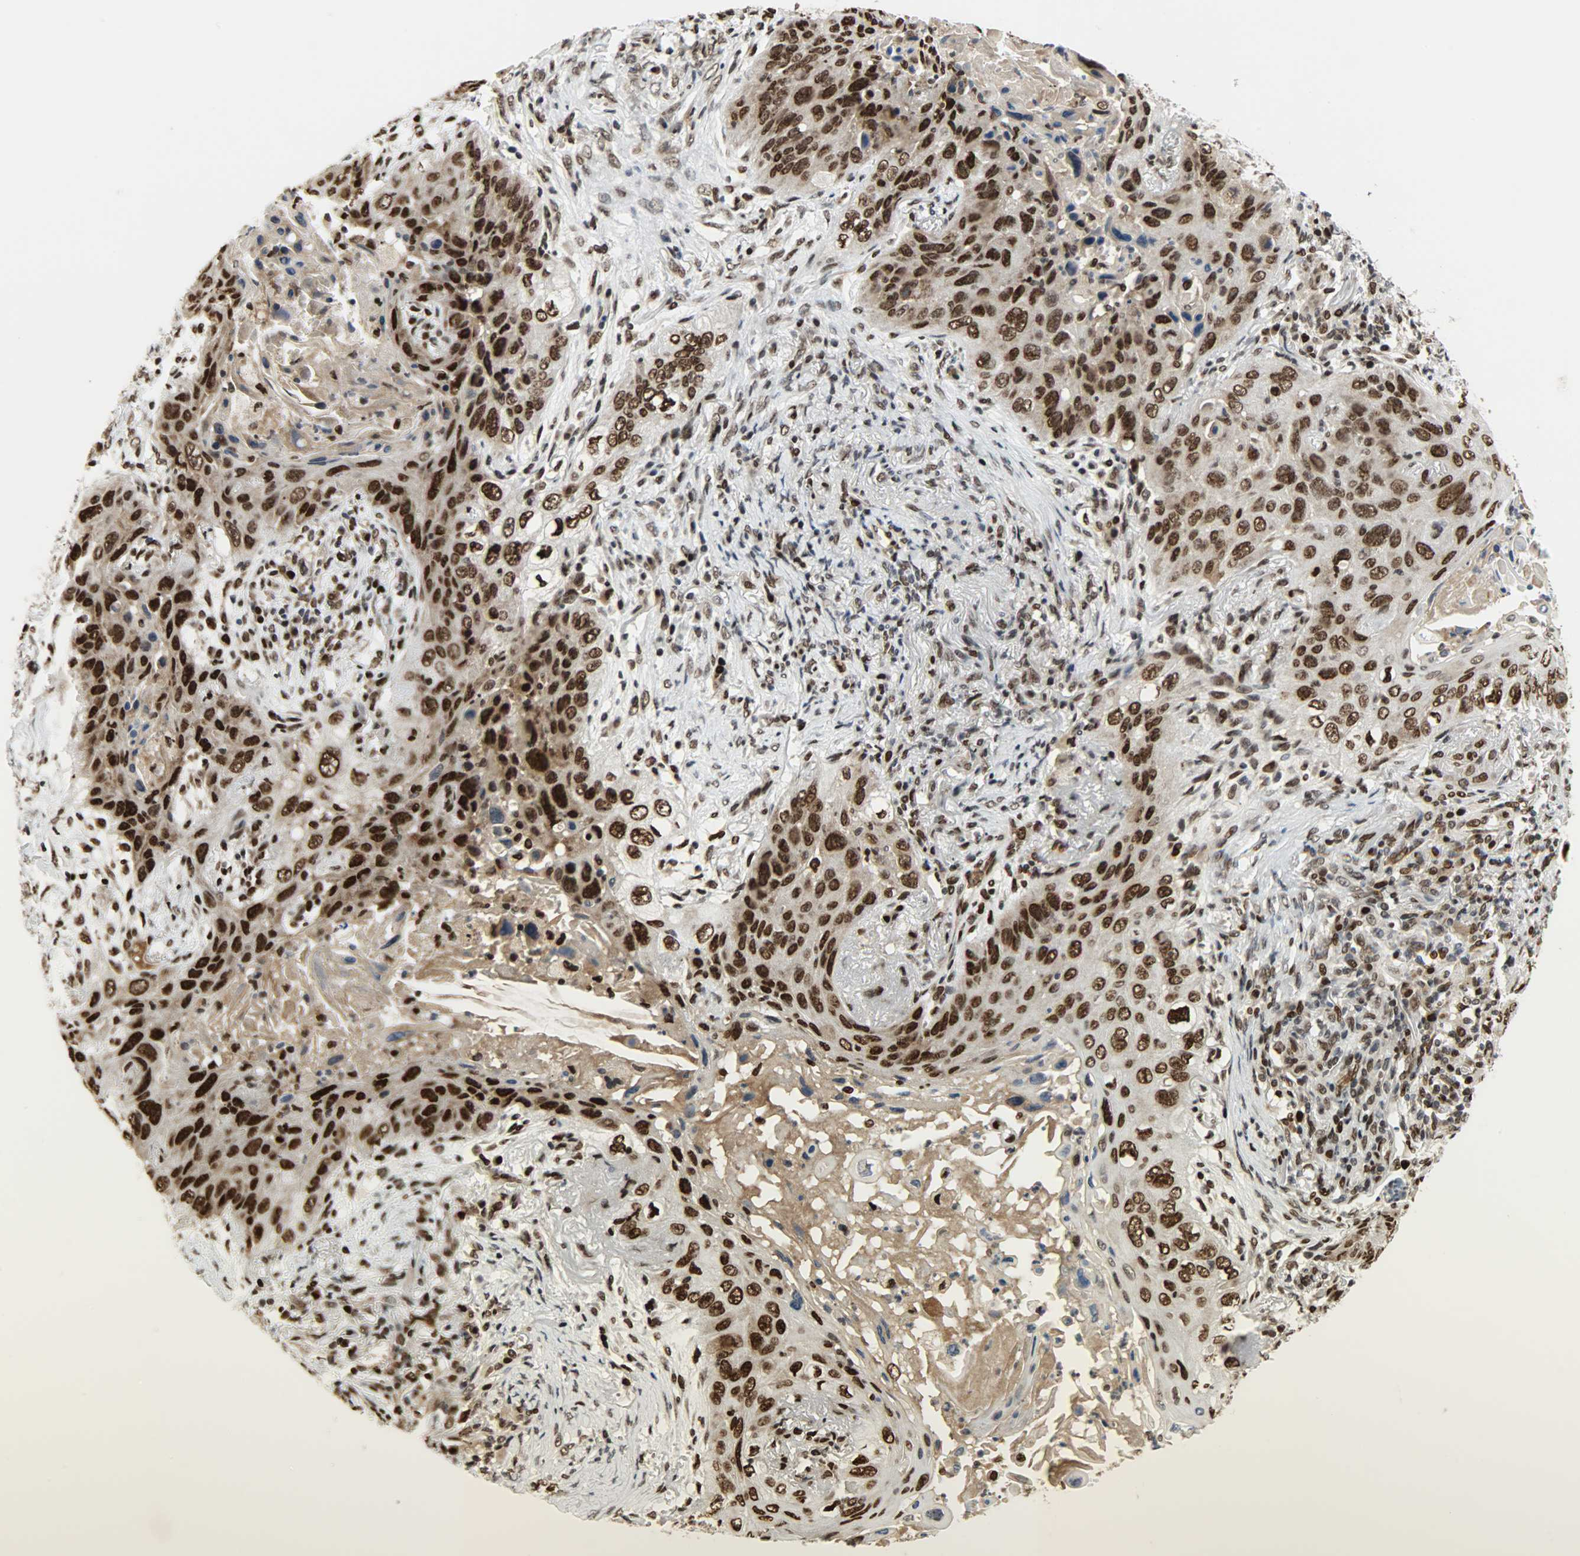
{"staining": {"intensity": "strong", "quantity": ">75%", "location": "cytoplasmic/membranous,nuclear"}, "tissue": "lung cancer", "cell_type": "Tumor cells", "image_type": "cancer", "snomed": [{"axis": "morphology", "description": "Squamous cell carcinoma, NOS"}, {"axis": "topography", "description": "Lung"}], "caption": "High-magnification brightfield microscopy of lung cancer stained with DAB (3,3'-diaminobenzidine) (brown) and counterstained with hematoxylin (blue). tumor cells exhibit strong cytoplasmic/membranous and nuclear expression is seen in about>75% of cells.", "gene": "SNAI1", "patient": {"sex": "female", "age": 67}}